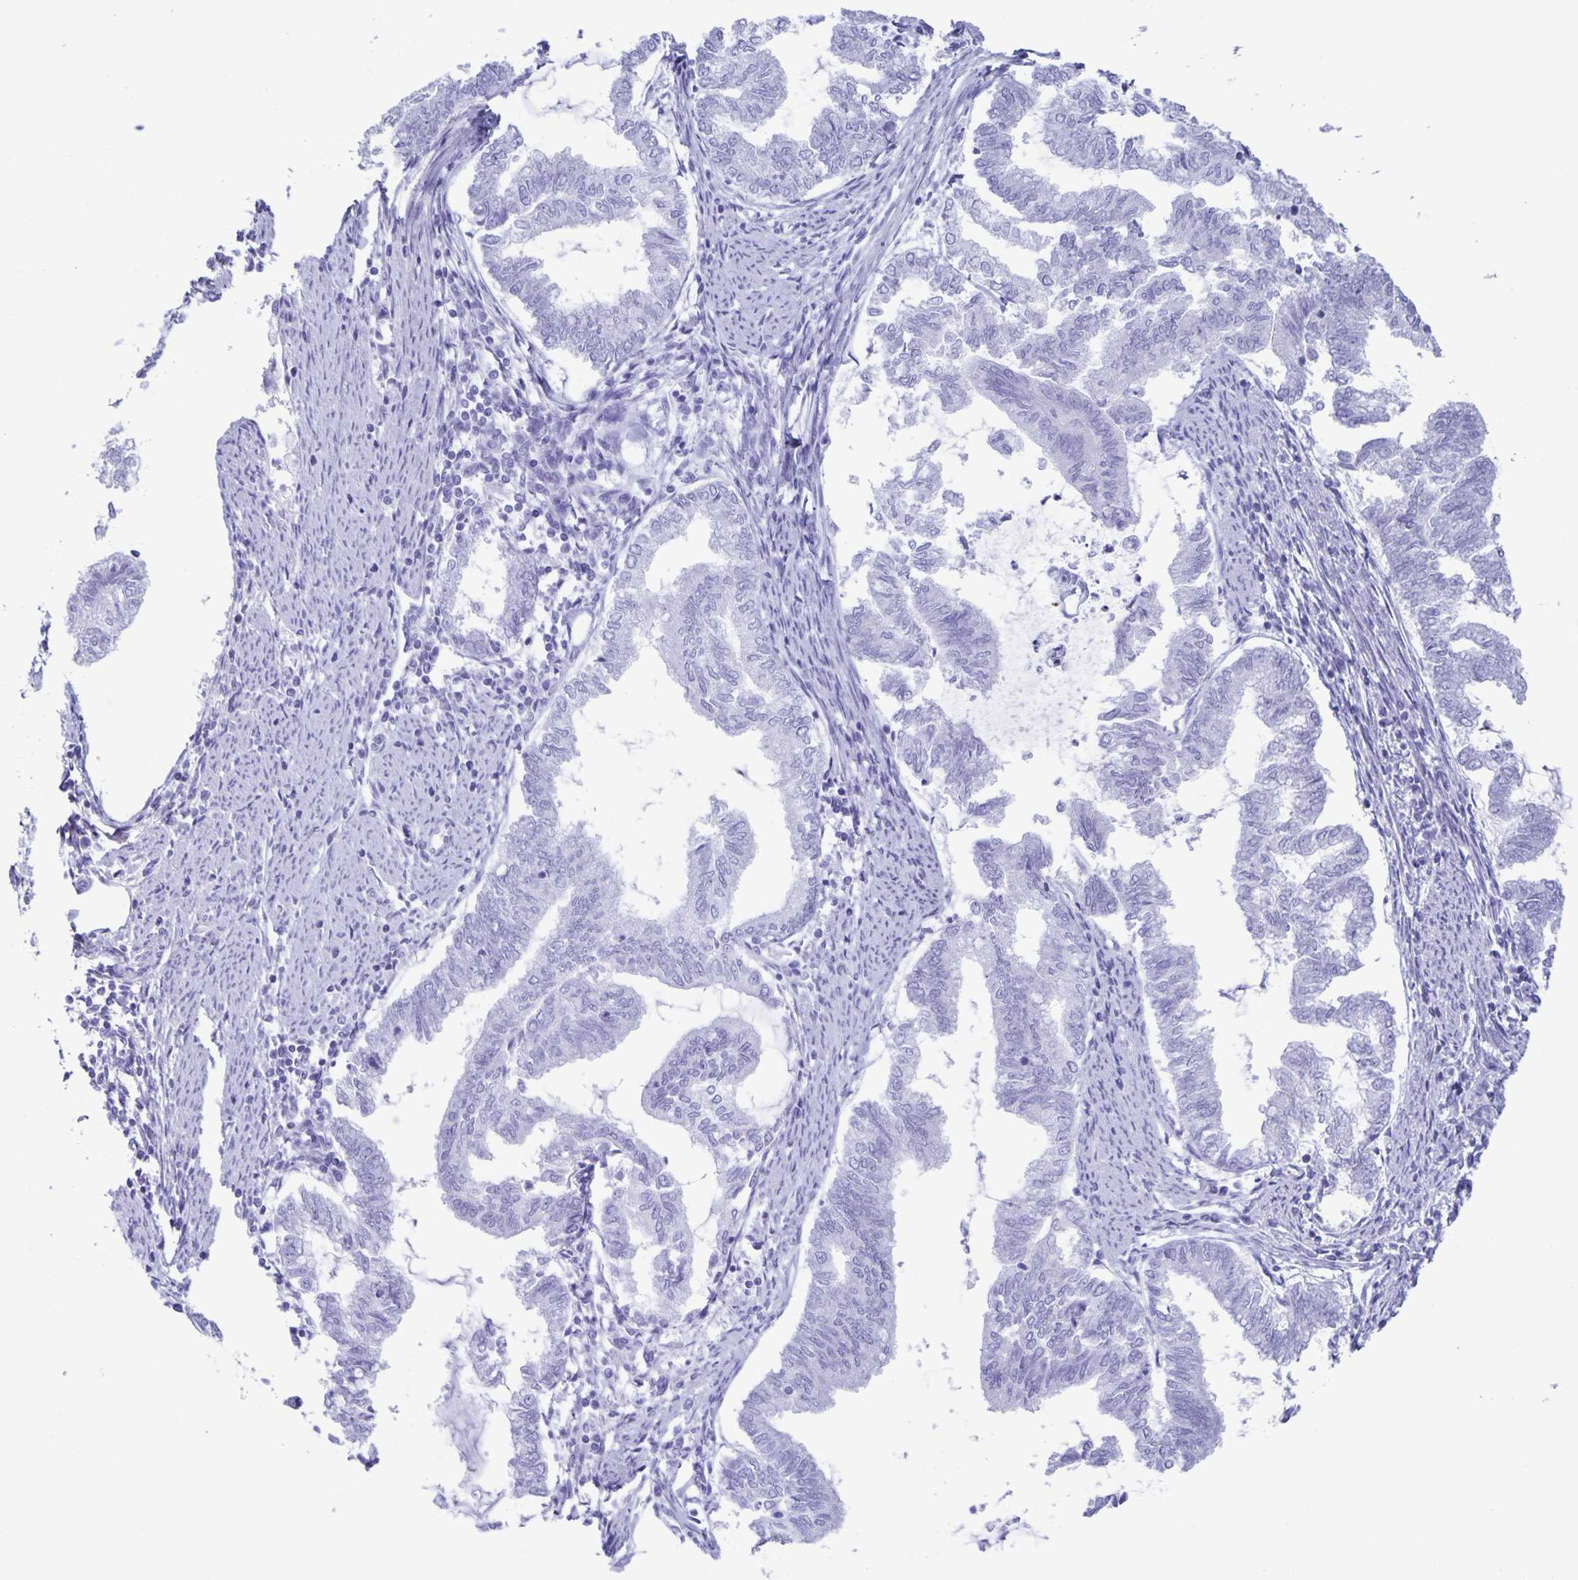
{"staining": {"intensity": "negative", "quantity": "none", "location": "none"}, "tissue": "endometrial cancer", "cell_type": "Tumor cells", "image_type": "cancer", "snomed": [{"axis": "morphology", "description": "Adenocarcinoma, NOS"}, {"axis": "topography", "description": "Endometrium"}], "caption": "High power microscopy photomicrograph of an IHC image of endometrial cancer (adenocarcinoma), revealing no significant expression in tumor cells.", "gene": "AQP4", "patient": {"sex": "female", "age": 79}}